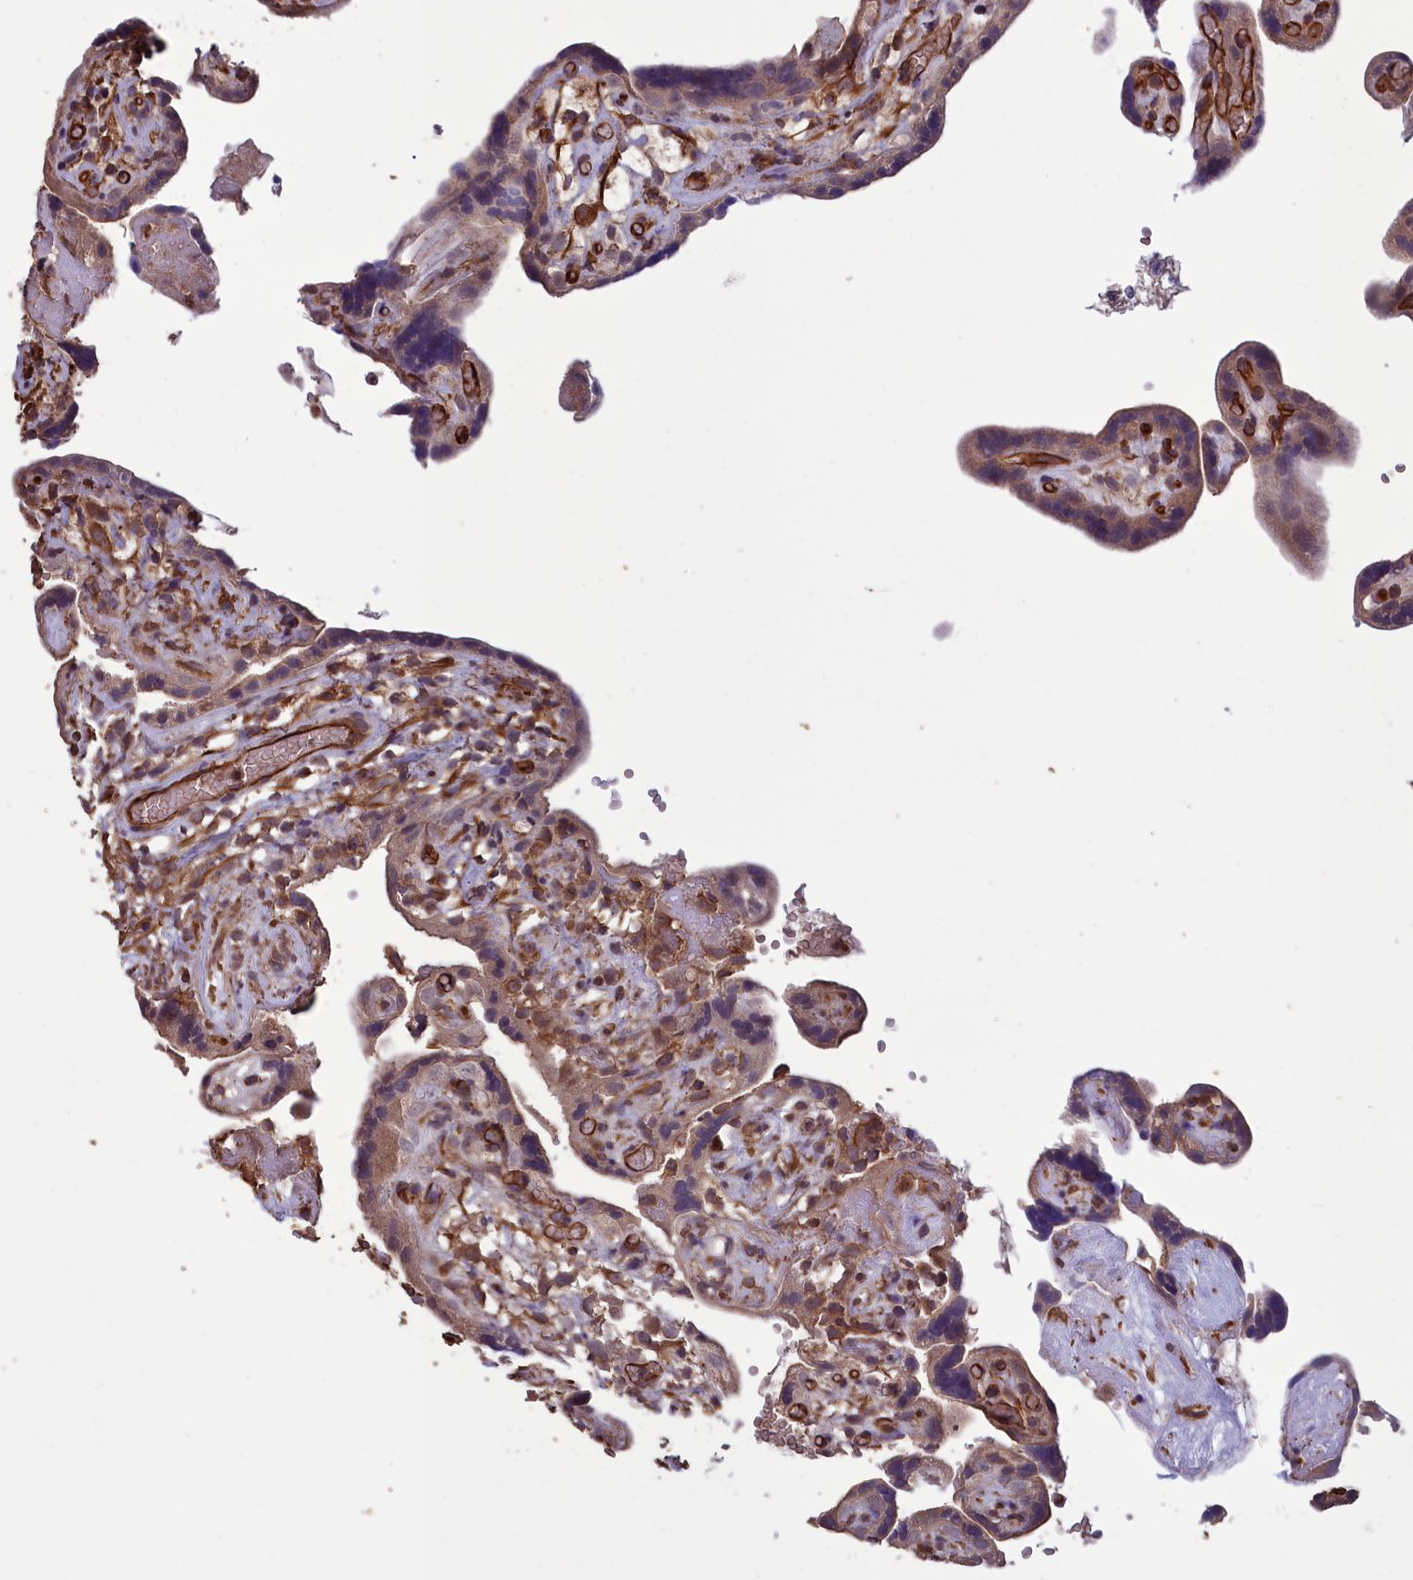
{"staining": {"intensity": "strong", "quantity": ">75%", "location": "cytoplasmic/membranous"}, "tissue": "placenta", "cell_type": "Decidual cells", "image_type": "normal", "snomed": [{"axis": "morphology", "description": "Normal tissue, NOS"}, {"axis": "topography", "description": "Placenta"}], "caption": "Immunohistochemistry (IHC) (DAB) staining of unremarkable placenta reveals strong cytoplasmic/membranous protein expression in approximately >75% of decidual cells.", "gene": "DAPK3", "patient": {"sex": "female", "age": 30}}